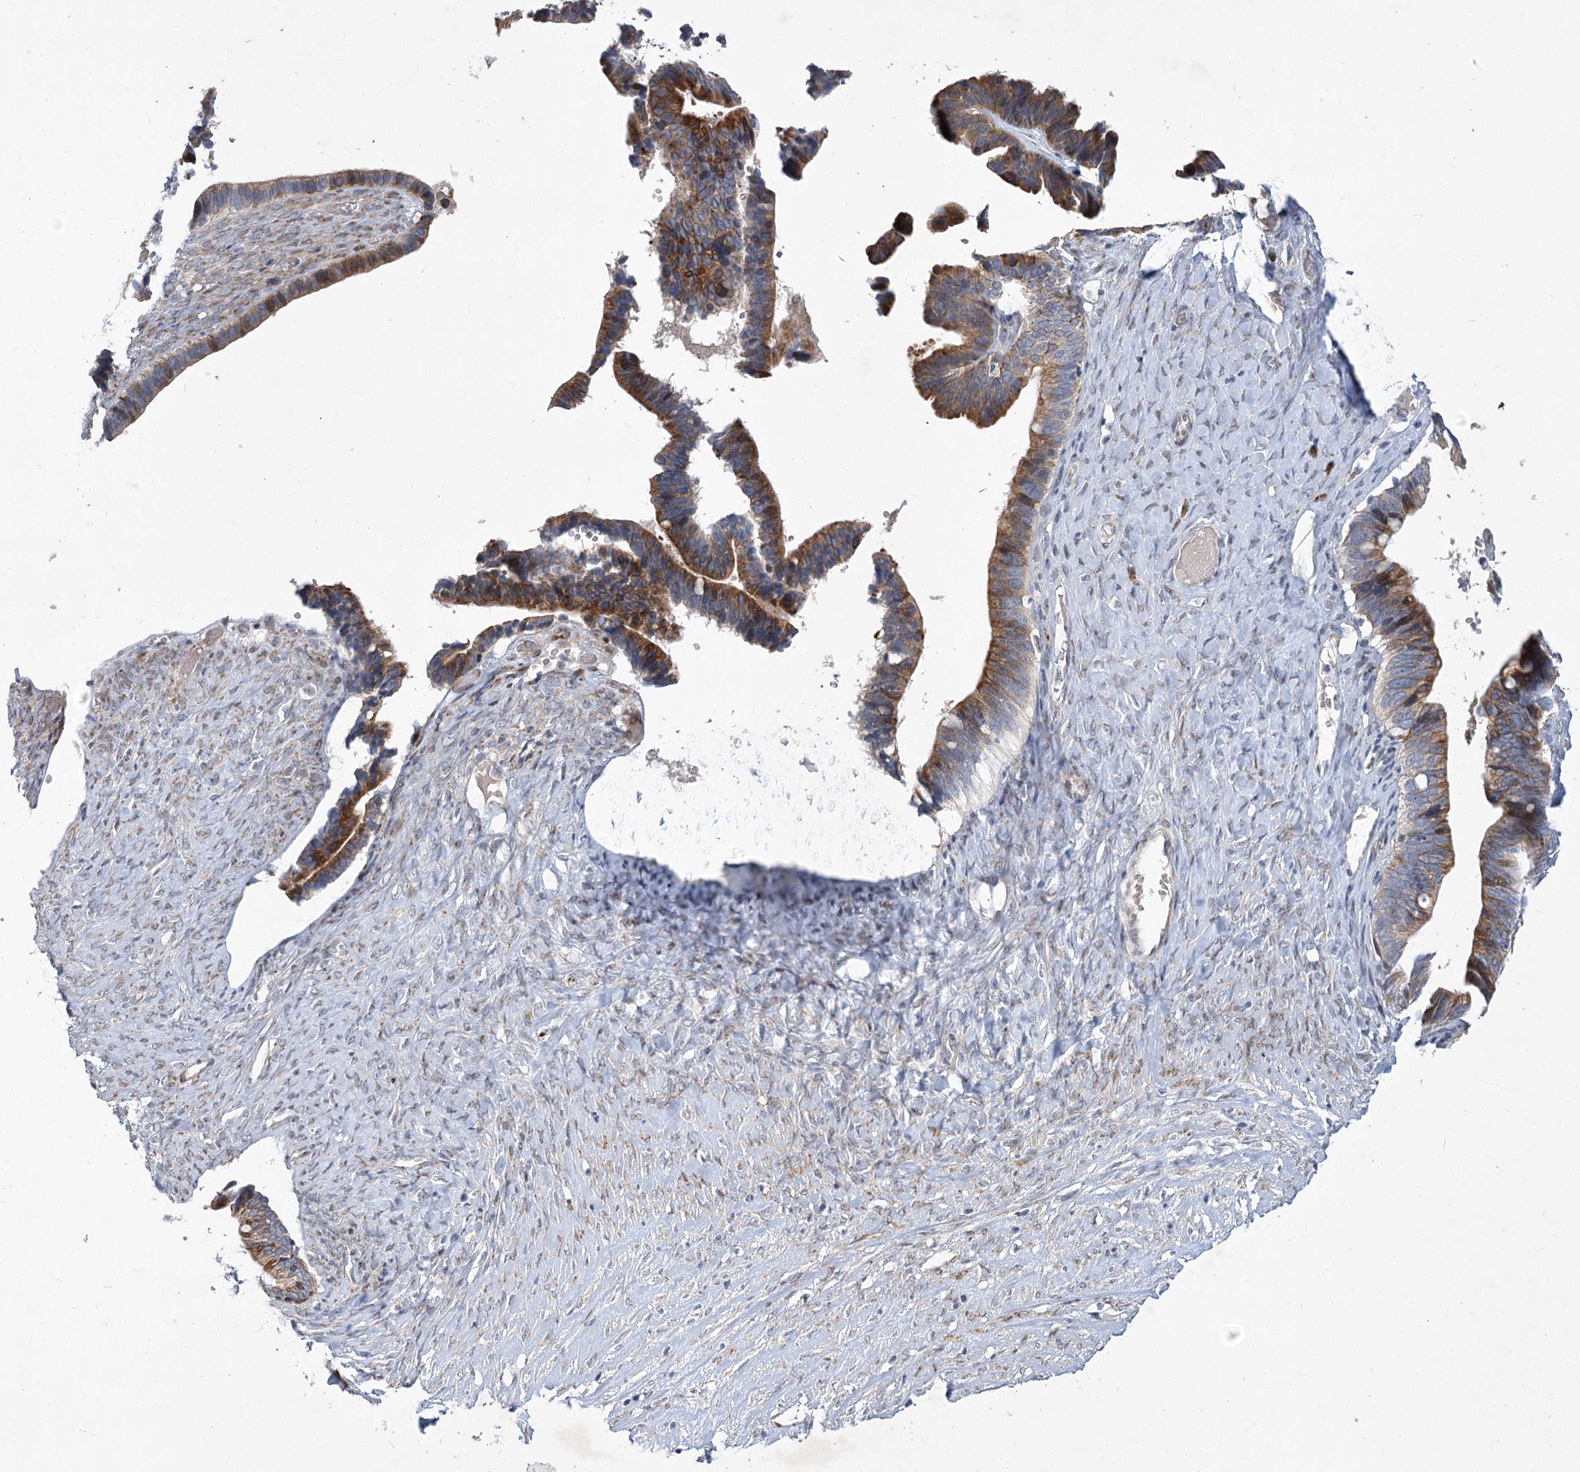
{"staining": {"intensity": "moderate", "quantity": ">75%", "location": "cytoplasmic/membranous"}, "tissue": "ovarian cancer", "cell_type": "Tumor cells", "image_type": "cancer", "snomed": [{"axis": "morphology", "description": "Cystadenocarcinoma, serous, NOS"}, {"axis": "topography", "description": "Ovary"}], "caption": "An immunohistochemistry (IHC) image of neoplastic tissue is shown. Protein staining in brown labels moderate cytoplasmic/membranous positivity in ovarian cancer (serous cystadenocarcinoma) within tumor cells. (DAB (3,3'-diaminobenzidine) IHC with brightfield microscopy, high magnification).", "gene": "GCNT4", "patient": {"sex": "female", "age": 56}}